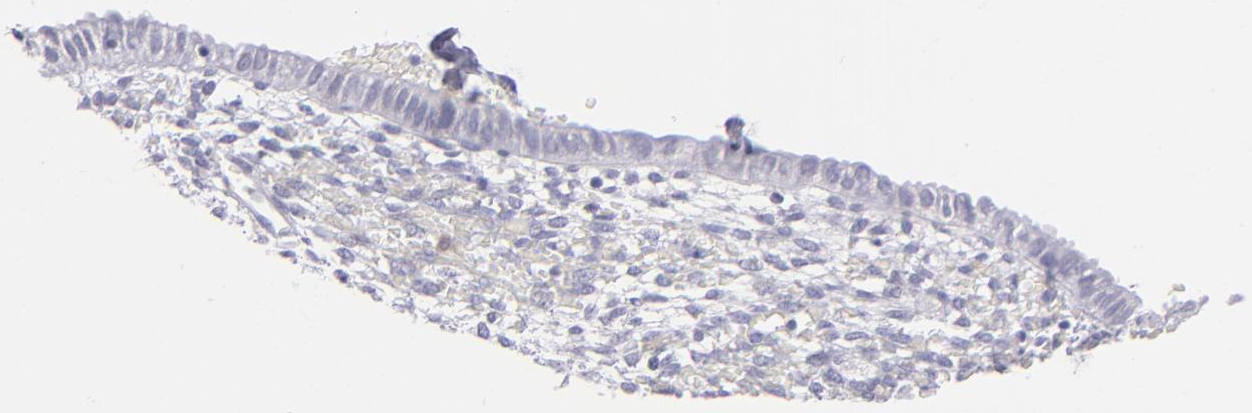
{"staining": {"intensity": "negative", "quantity": "none", "location": "none"}, "tissue": "endometrium", "cell_type": "Cells in endometrial stroma", "image_type": "normal", "snomed": [{"axis": "morphology", "description": "Normal tissue, NOS"}, {"axis": "topography", "description": "Endometrium"}], "caption": "Histopathology image shows no significant protein staining in cells in endometrial stroma of unremarkable endometrium.", "gene": "THBD", "patient": {"sex": "female", "age": 61}}